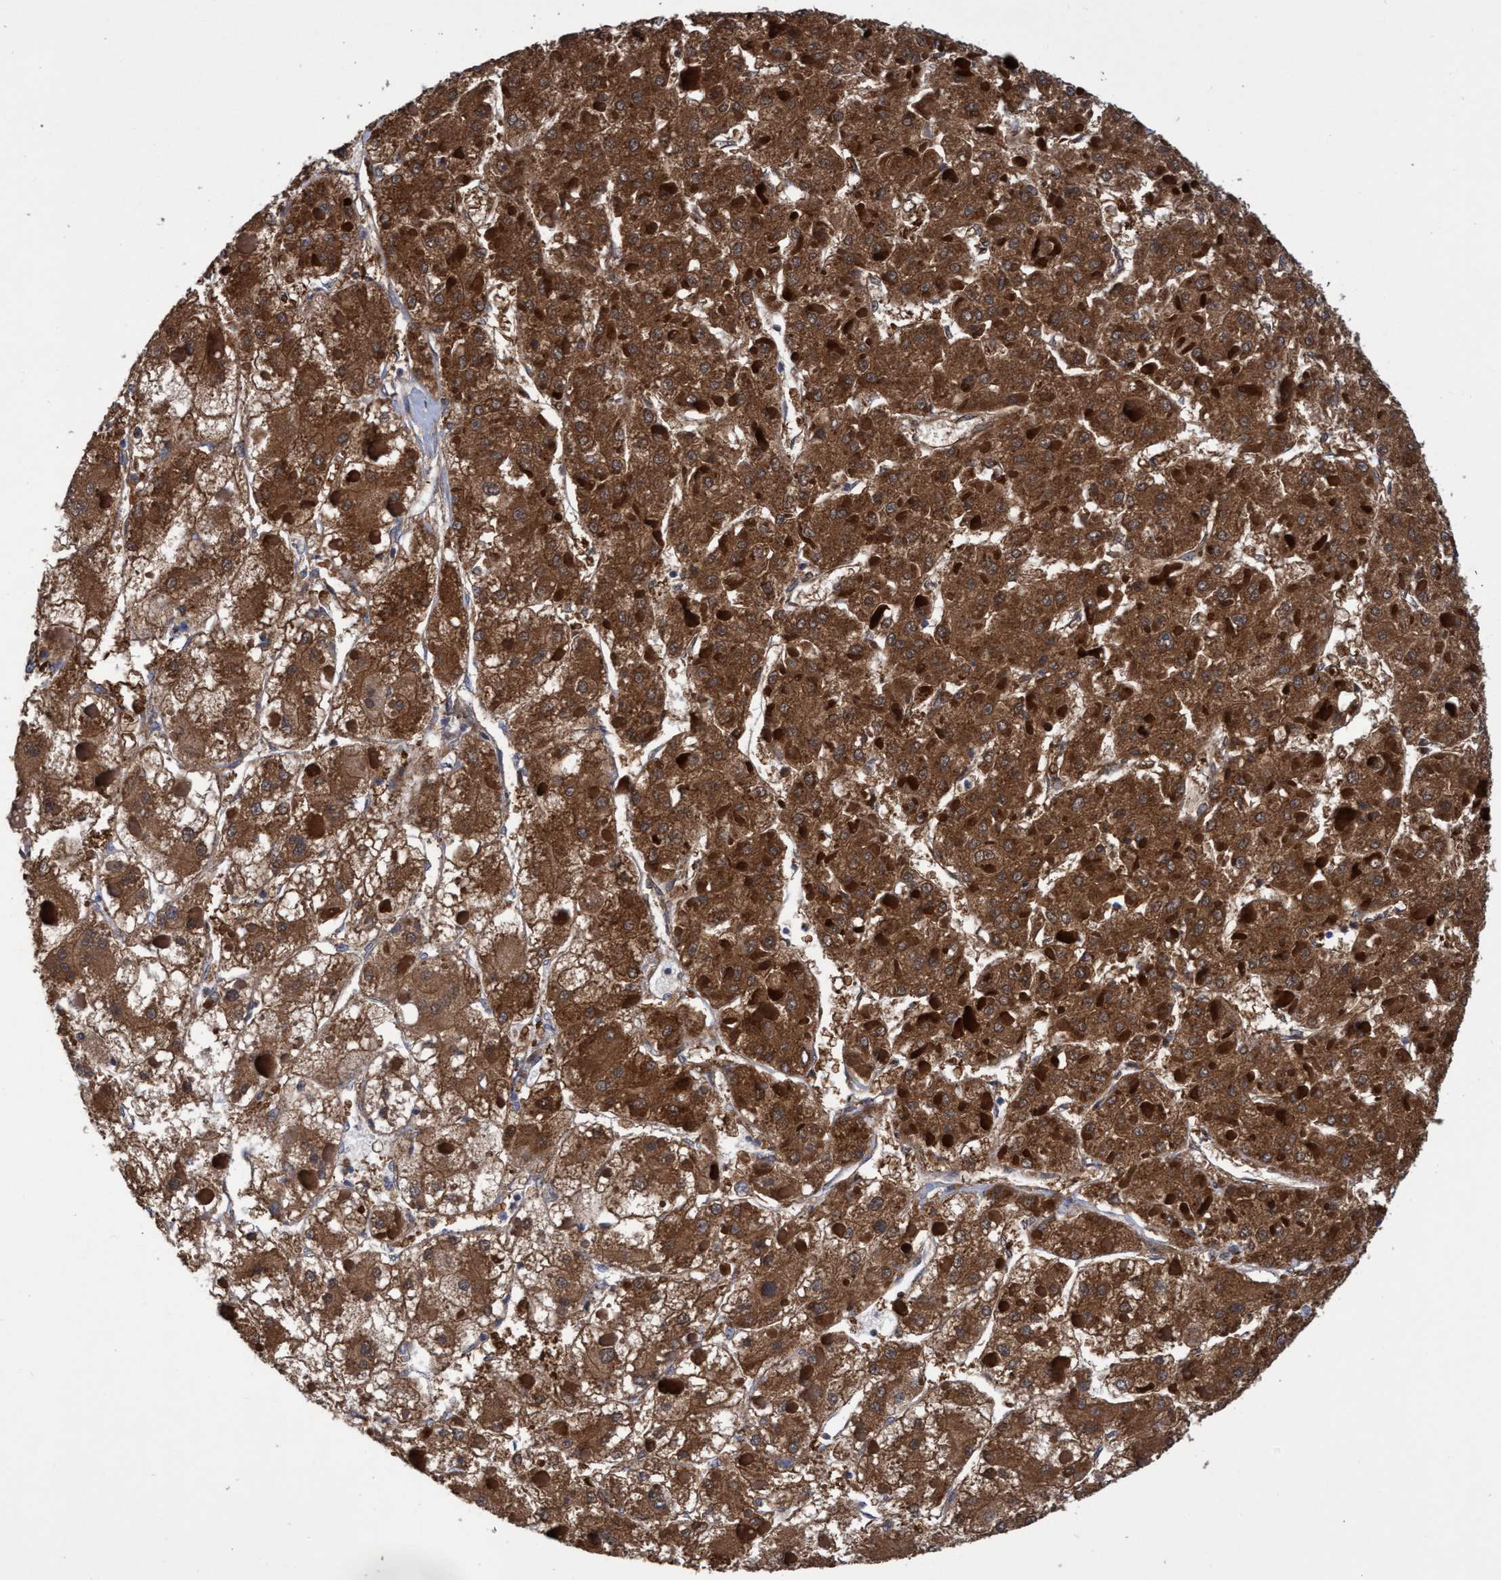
{"staining": {"intensity": "strong", "quantity": ">75%", "location": "cytoplasmic/membranous"}, "tissue": "liver cancer", "cell_type": "Tumor cells", "image_type": "cancer", "snomed": [{"axis": "morphology", "description": "Carcinoma, Hepatocellular, NOS"}, {"axis": "topography", "description": "Liver"}], "caption": "About >75% of tumor cells in human liver hepatocellular carcinoma show strong cytoplasmic/membranous protein staining as visualized by brown immunohistochemical staining.", "gene": "PNPO", "patient": {"sex": "female", "age": 73}}